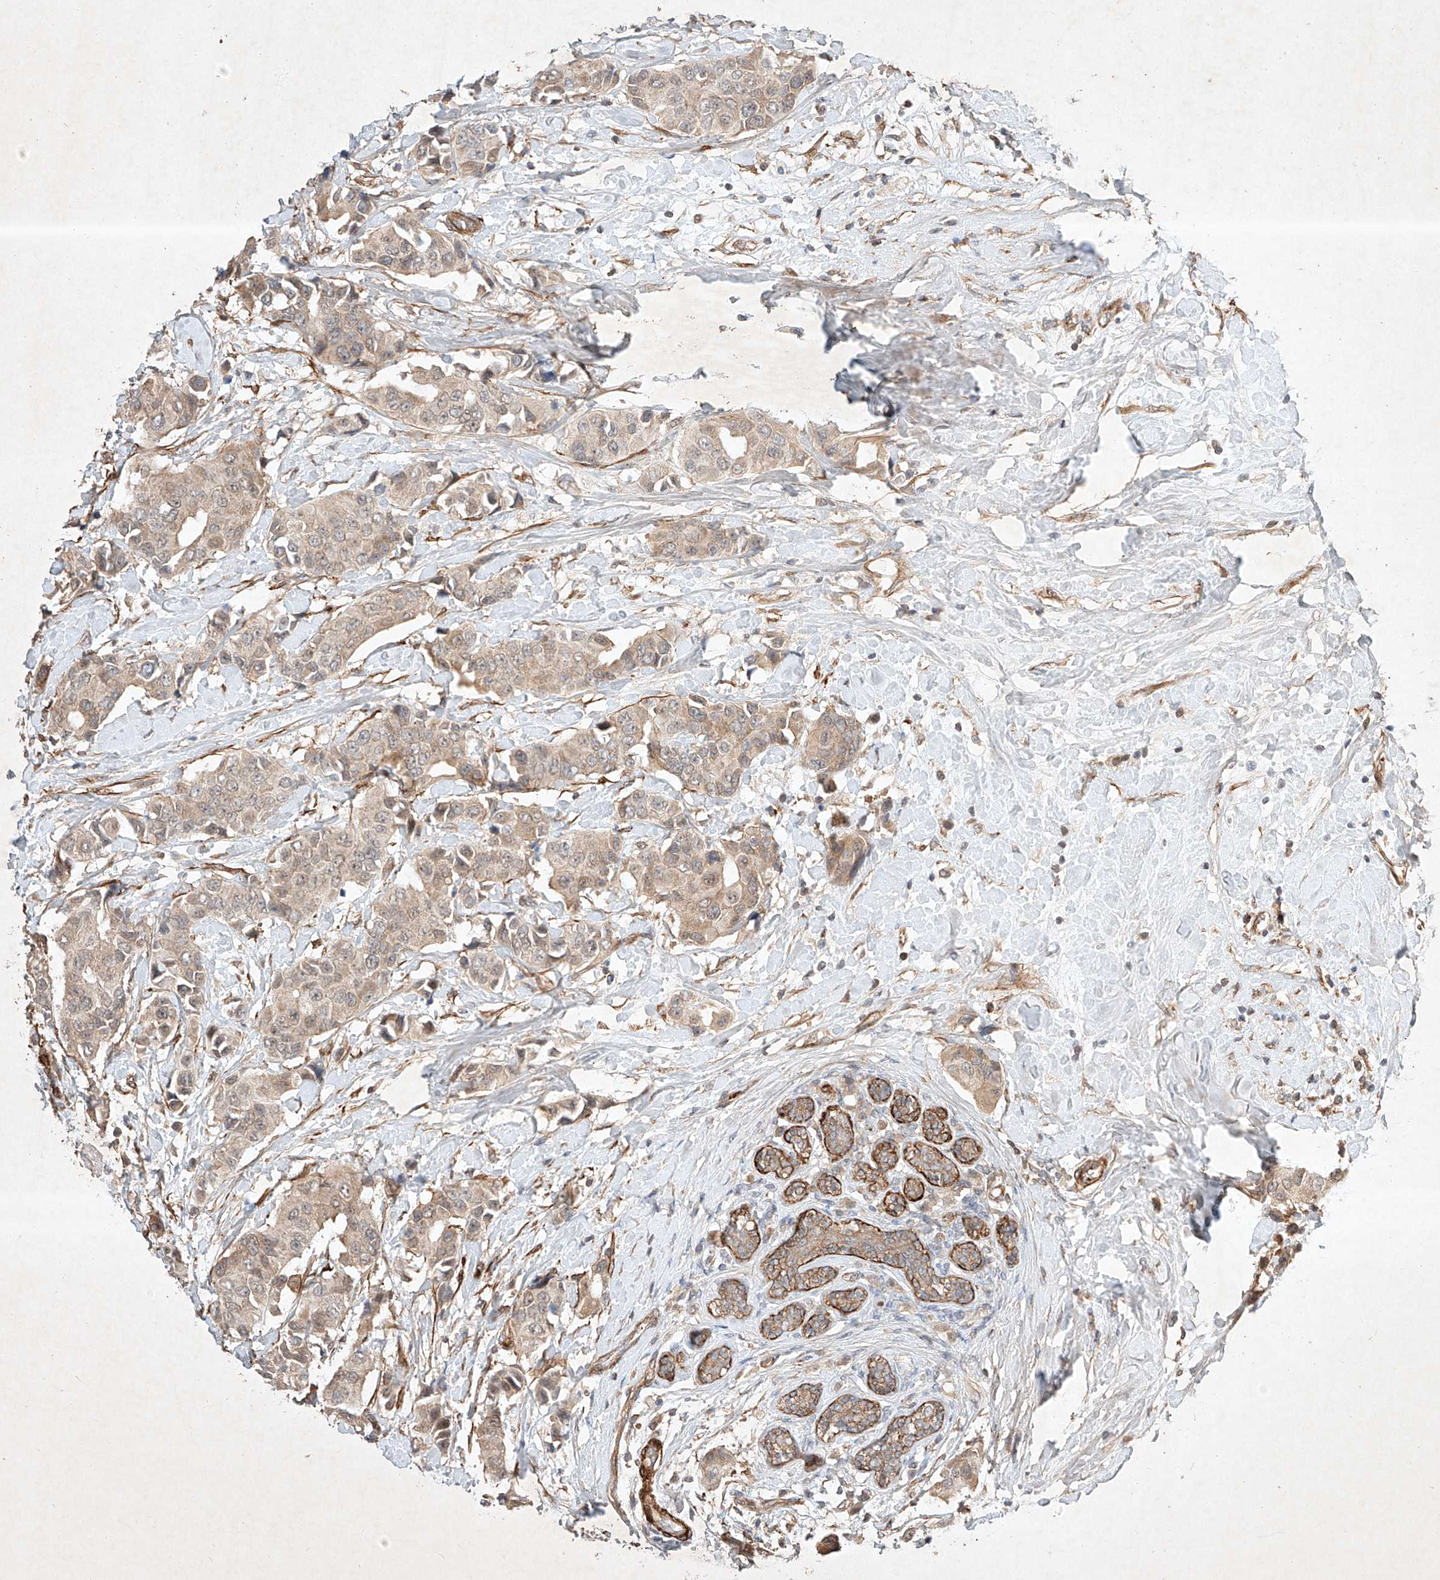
{"staining": {"intensity": "weak", "quantity": "25%-75%", "location": "cytoplasmic/membranous"}, "tissue": "breast cancer", "cell_type": "Tumor cells", "image_type": "cancer", "snomed": [{"axis": "morphology", "description": "Normal tissue, NOS"}, {"axis": "morphology", "description": "Duct carcinoma"}, {"axis": "topography", "description": "Breast"}], "caption": "Immunohistochemistry (IHC) (DAB (3,3'-diaminobenzidine)) staining of breast cancer (intraductal carcinoma) demonstrates weak cytoplasmic/membranous protein expression in about 25%-75% of tumor cells. (DAB (3,3'-diaminobenzidine) = brown stain, brightfield microscopy at high magnification).", "gene": "ARHGAP33", "patient": {"sex": "female", "age": 39}}